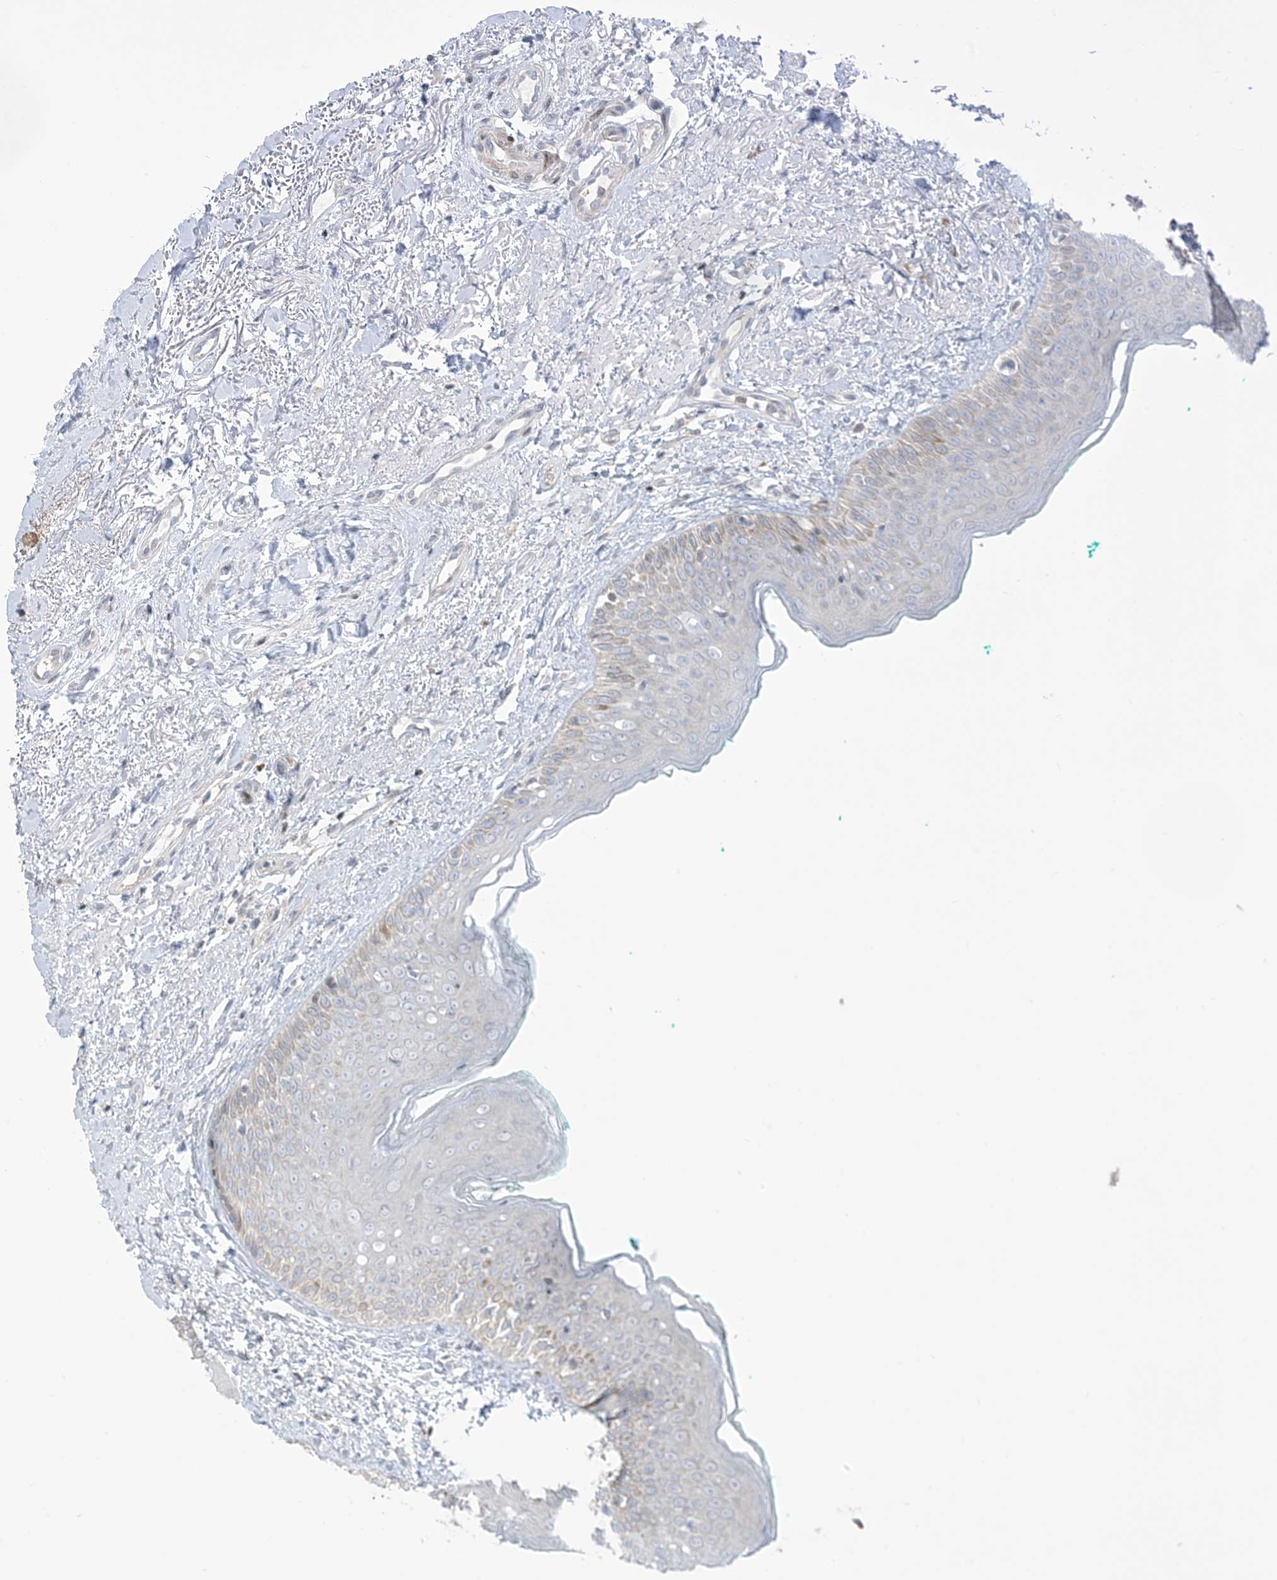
{"staining": {"intensity": "moderate", "quantity": "<25%", "location": "cytoplasmic/membranous,nuclear"}, "tissue": "oral mucosa", "cell_type": "Squamous epithelial cells", "image_type": "normal", "snomed": [{"axis": "morphology", "description": "Normal tissue, NOS"}, {"axis": "topography", "description": "Oral tissue"}], "caption": "Unremarkable oral mucosa displays moderate cytoplasmic/membranous,nuclear staining in approximately <25% of squamous epithelial cells, visualized by immunohistochemistry.", "gene": "AFTPH", "patient": {"sex": "female", "age": 70}}